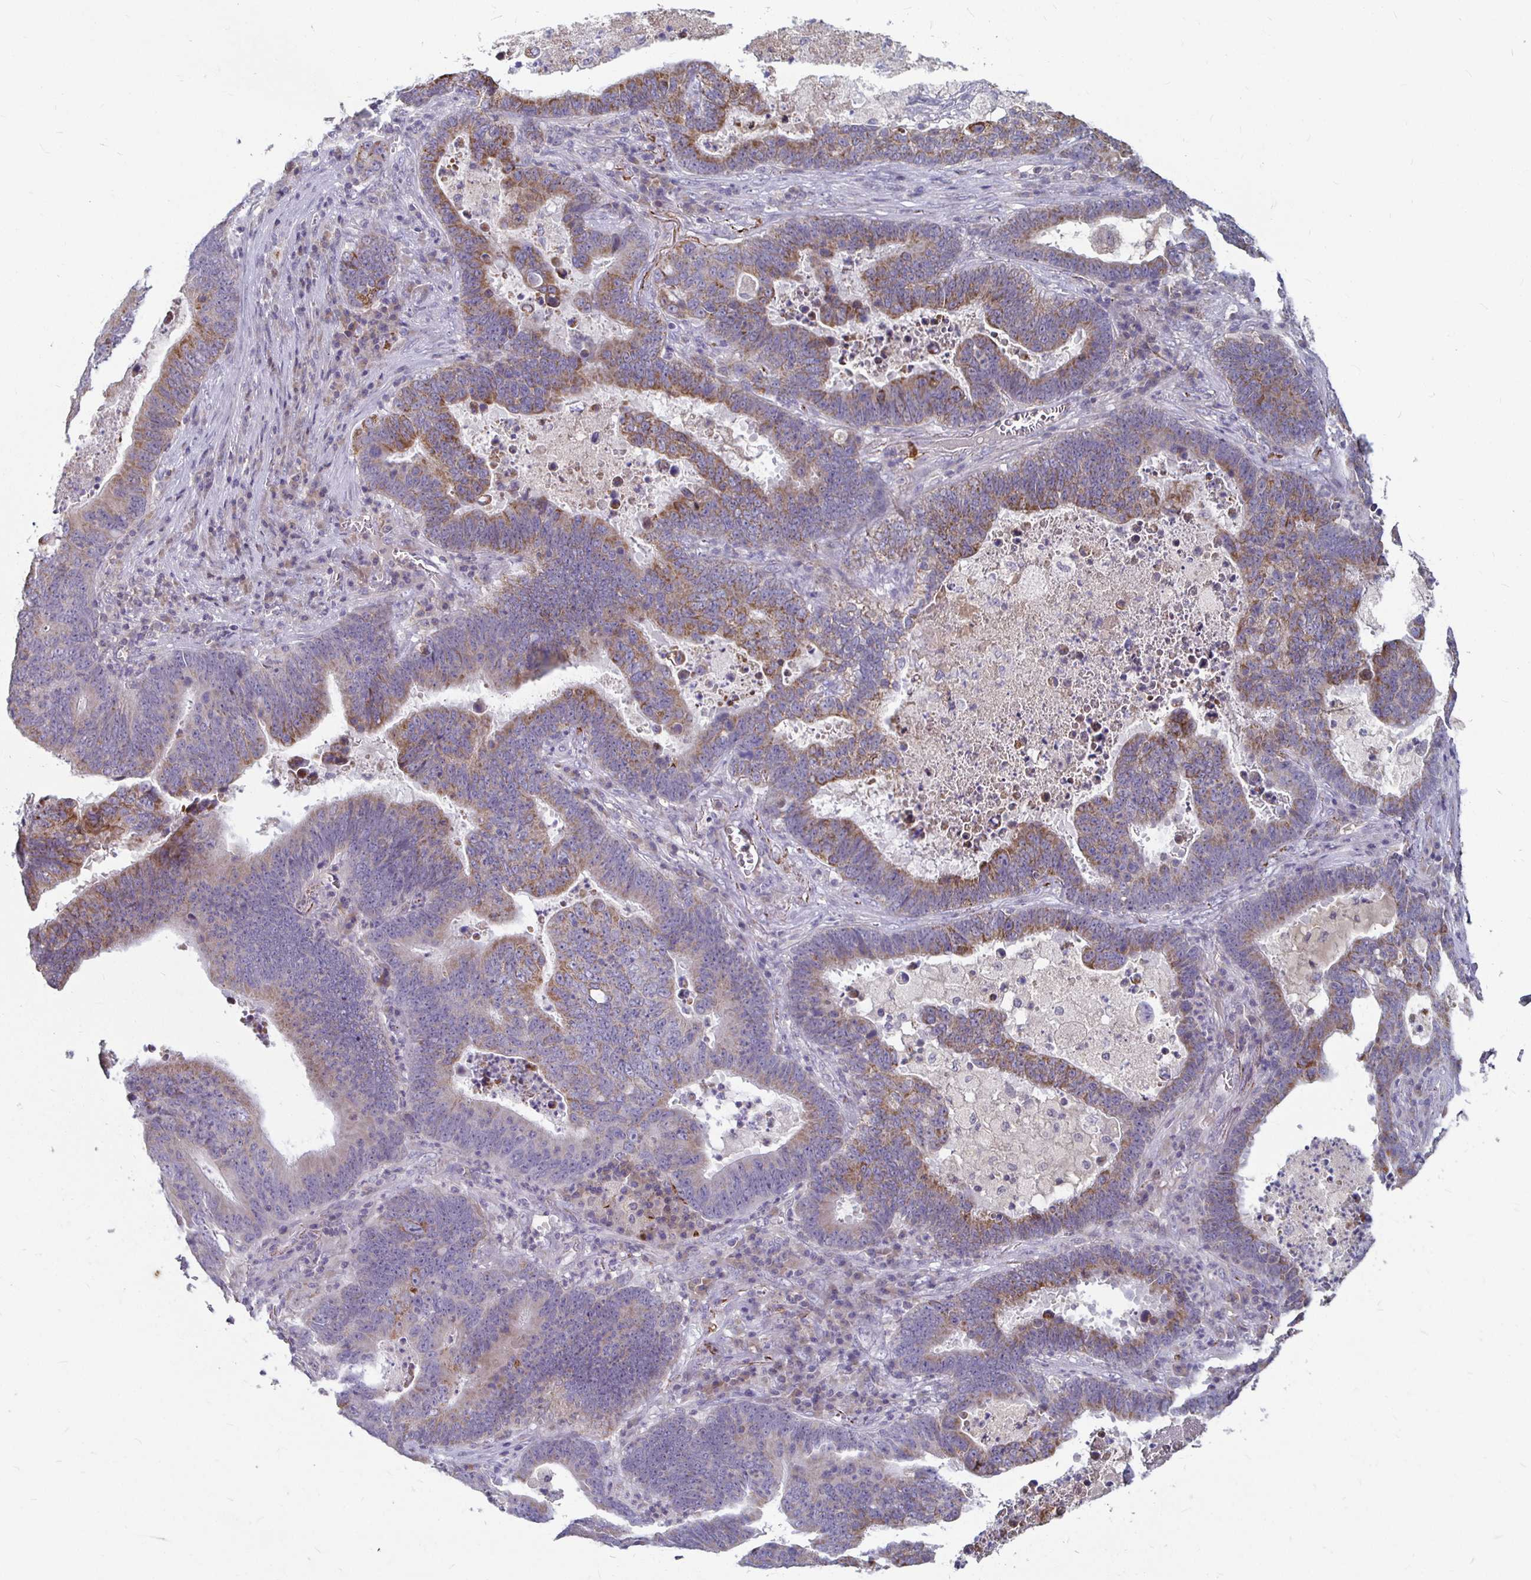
{"staining": {"intensity": "moderate", "quantity": "25%-75%", "location": "cytoplasmic/membranous"}, "tissue": "lung cancer", "cell_type": "Tumor cells", "image_type": "cancer", "snomed": [{"axis": "morphology", "description": "Aneuploidy"}, {"axis": "morphology", "description": "Adenocarcinoma, NOS"}, {"axis": "morphology", "description": "Adenocarcinoma primary or metastatic"}, {"axis": "topography", "description": "Lung"}], "caption": "The immunohistochemical stain shows moderate cytoplasmic/membranous positivity in tumor cells of adenocarcinoma (lung) tissue.", "gene": "RNF144B", "patient": {"sex": "female", "age": 75}}